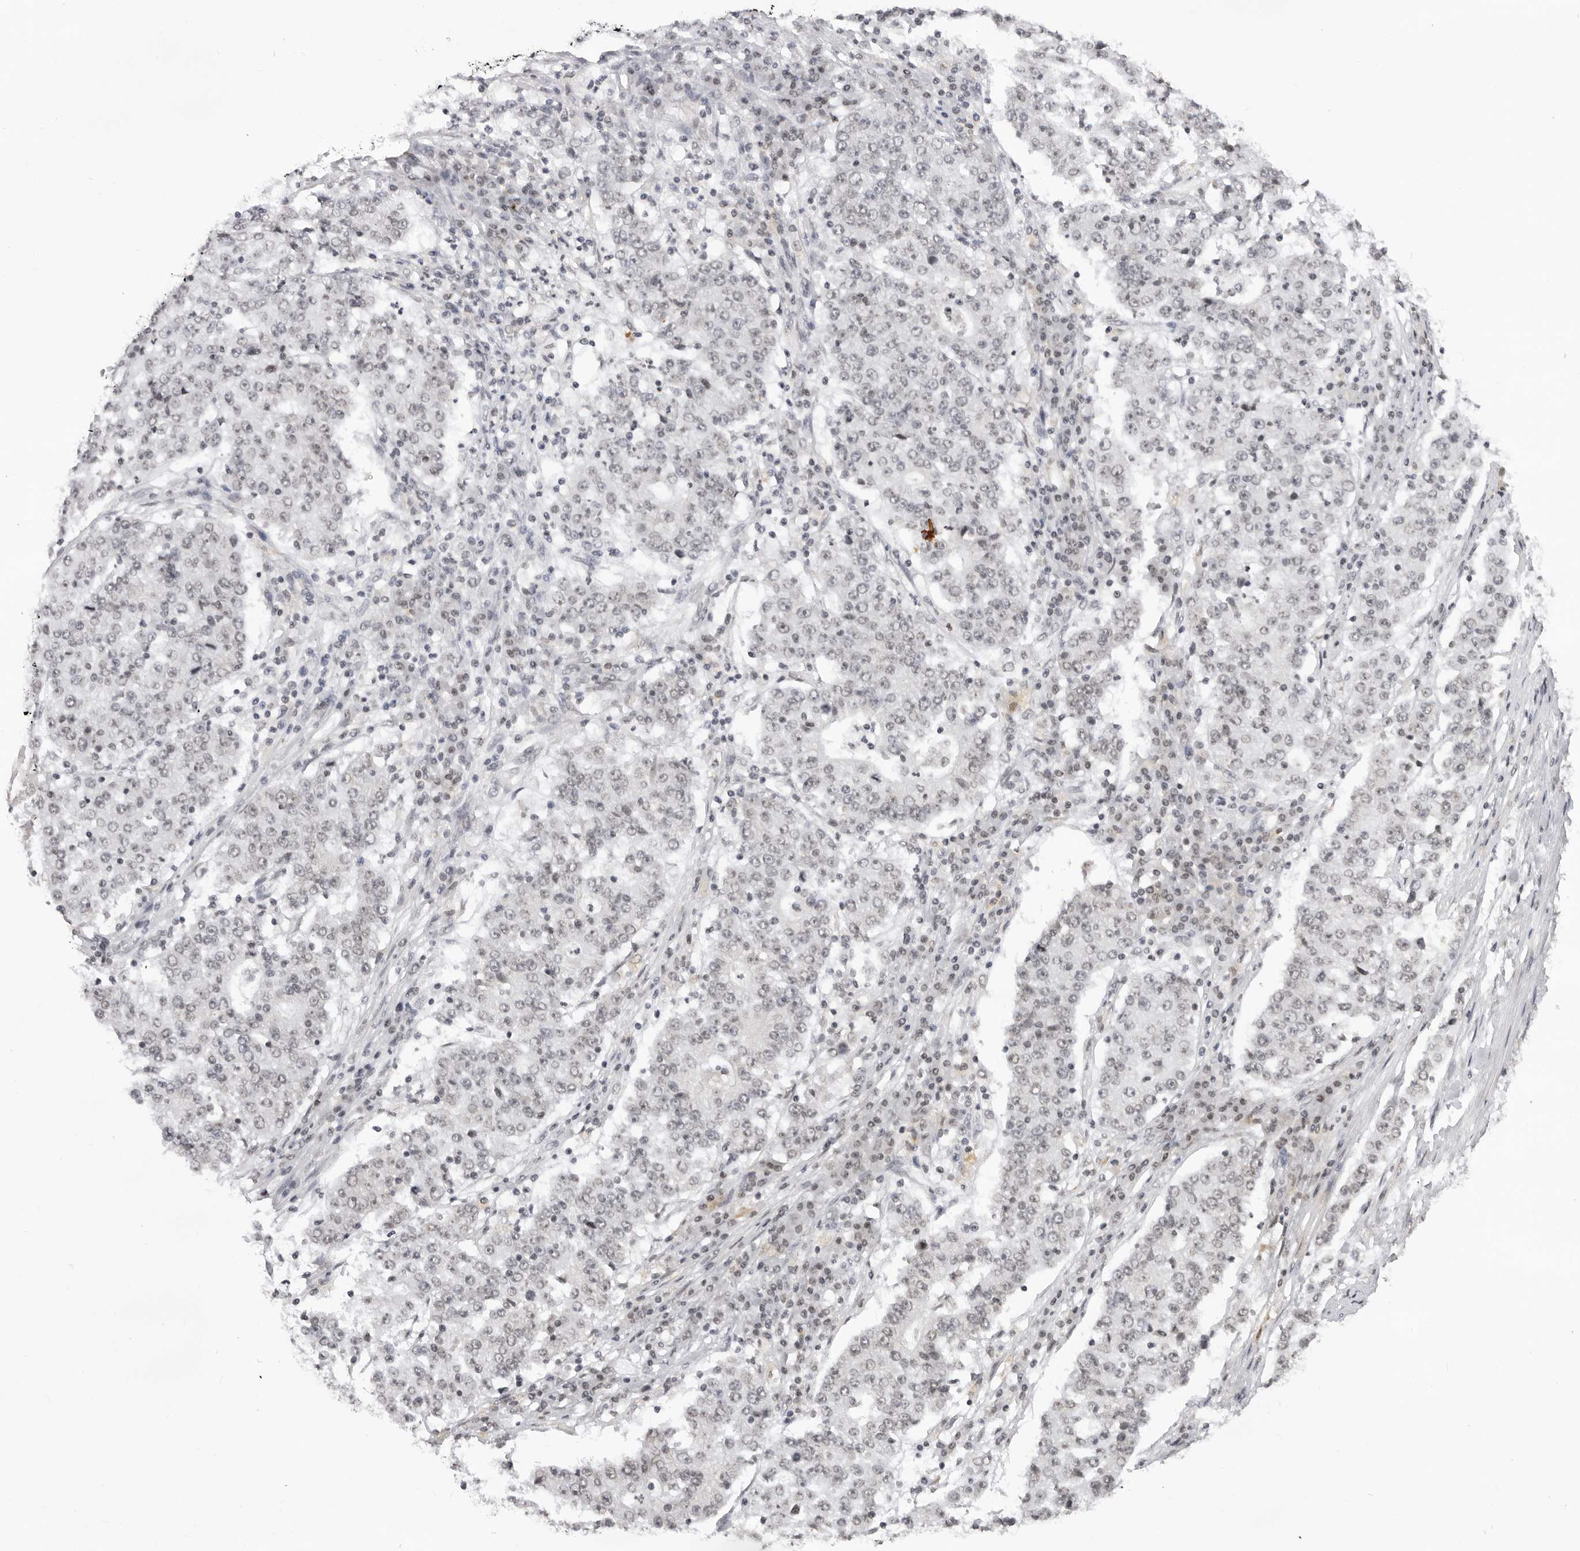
{"staining": {"intensity": "negative", "quantity": "none", "location": "none"}, "tissue": "stomach cancer", "cell_type": "Tumor cells", "image_type": "cancer", "snomed": [{"axis": "morphology", "description": "Adenocarcinoma, NOS"}, {"axis": "topography", "description": "Stomach"}], "caption": "Tumor cells are negative for brown protein staining in stomach adenocarcinoma. Brightfield microscopy of IHC stained with DAB (brown) and hematoxylin (blue), captured at high magnification.", "gene": "NTM", "patient": {"sex": "male", "age": 59}}